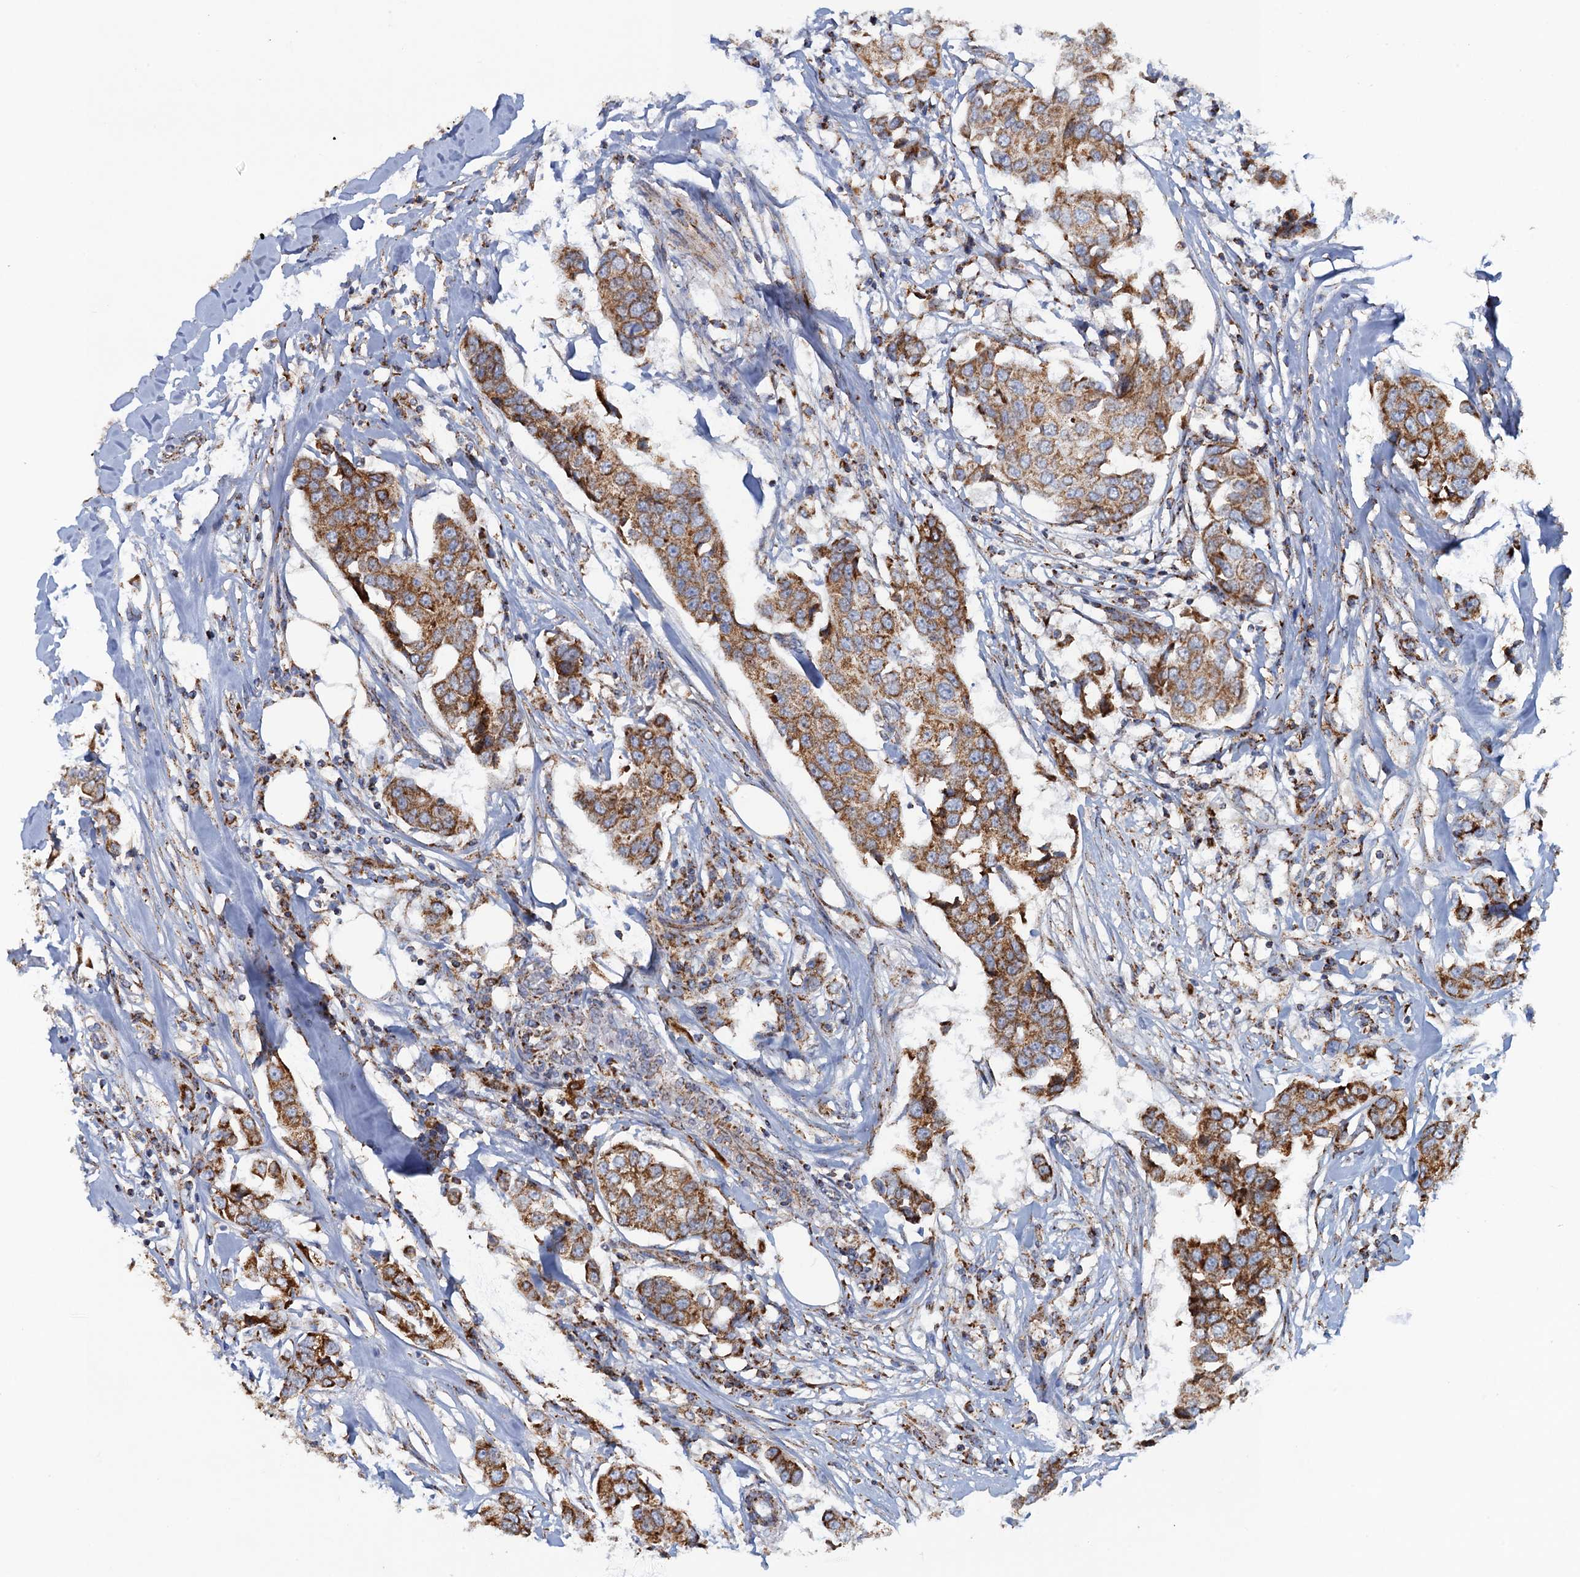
{"staining": {"intensity": "strong", "quantity": ">75%", "location": "cytoplasmic/membranous"}, "tissue": "breast cancer", "cell_type": "Tumor cells", "image_type": "cancer", "snomed": [{"axis": "morphology", "description": "Duct carcinoma"}, {"axis": "topography", "description": "Breast"}], "caption": "Approximately >75% of tumor cells in human breast invasive ductal carcinoma display strong cytoplasmic/membranous protein expression as visualized by brown immunohistochemical staining.", "gene": "GTPBP3", "patient": {"sex": "female", "age": 80}}